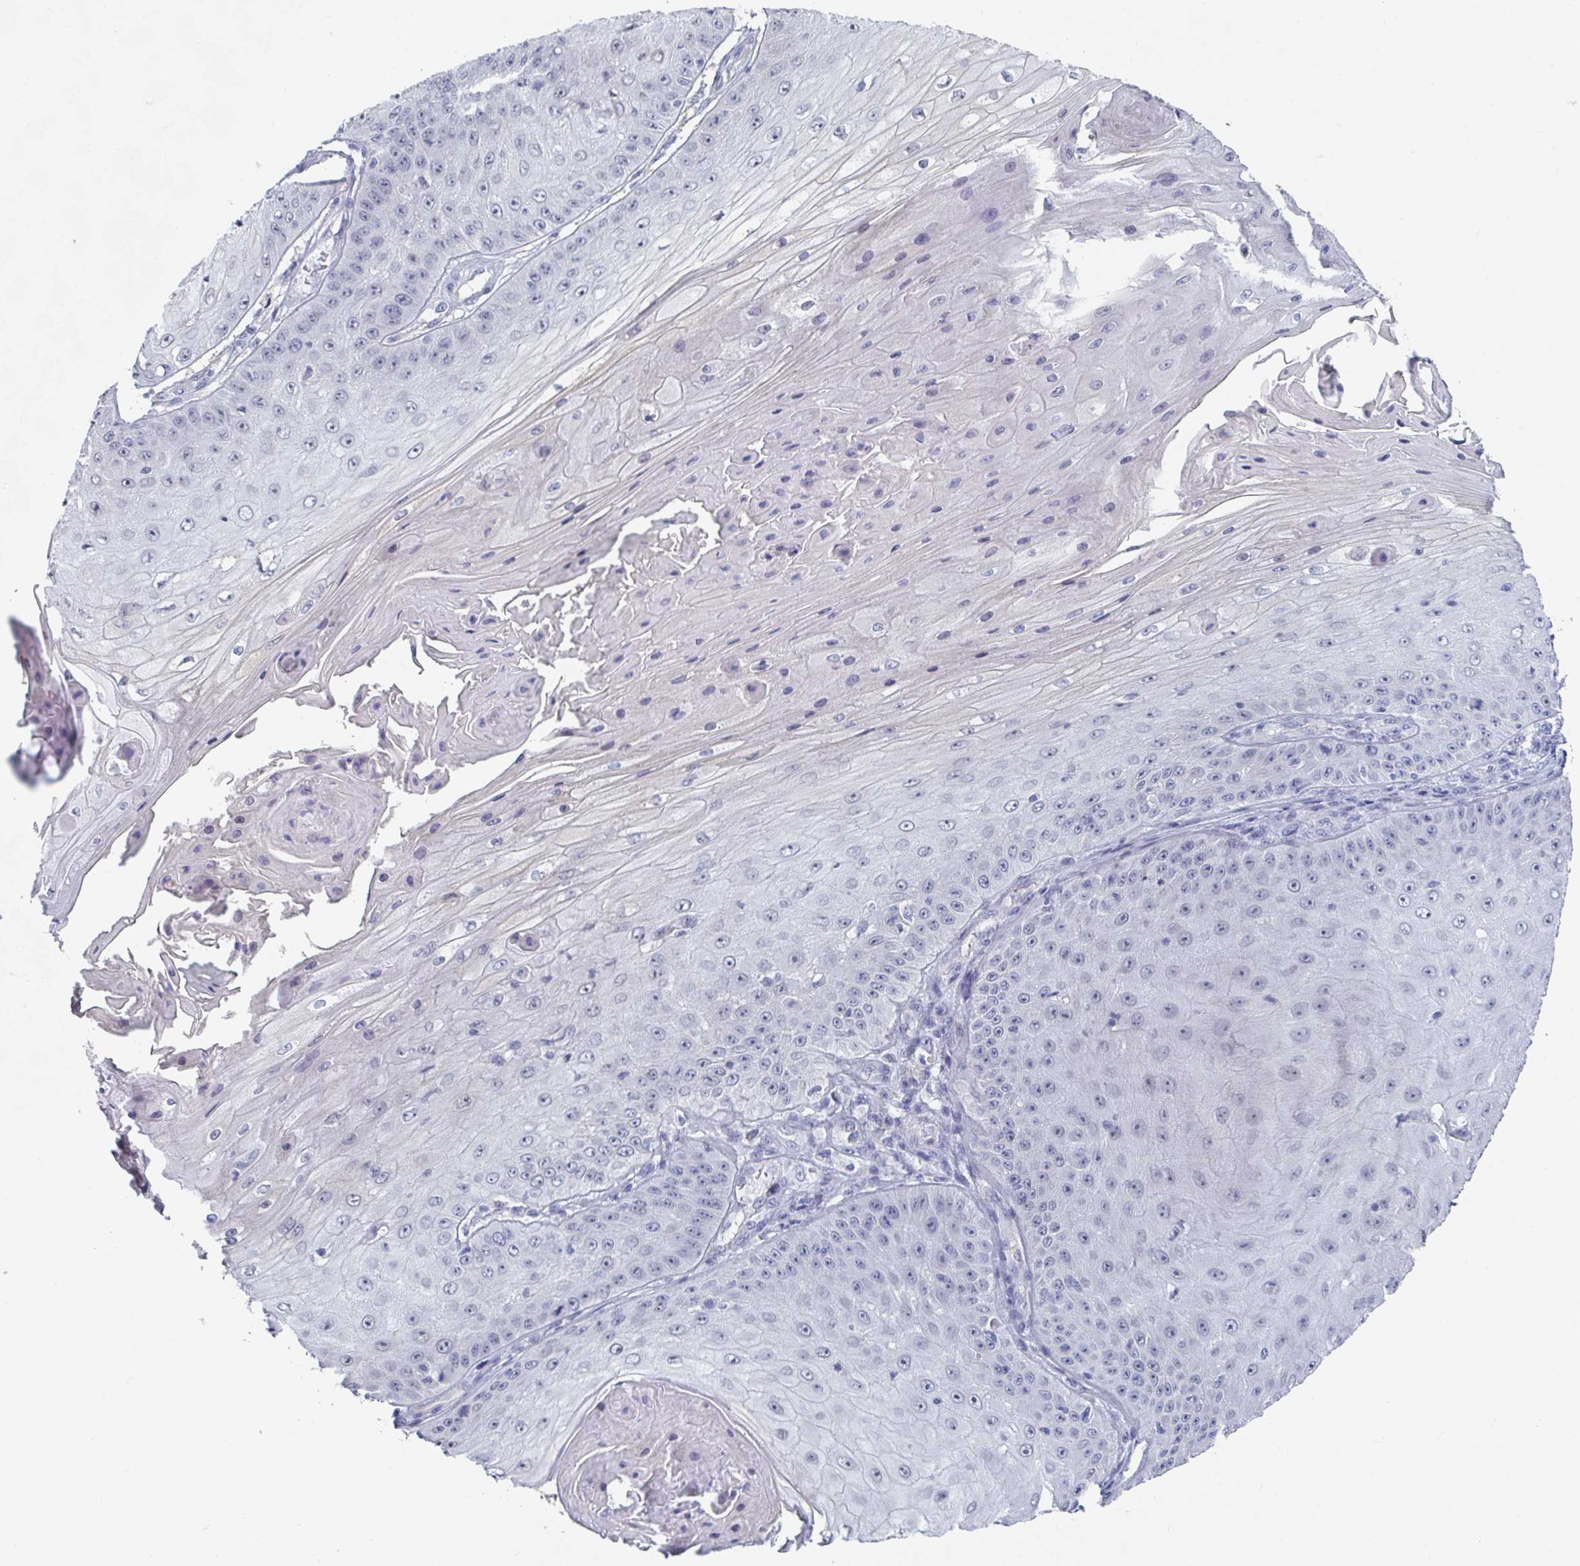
{"staining": {"intensity": "negative", "quantity": "none", "location": "none"}, "tissue": "skin cancer", "cell_type": "Tumor cells", "image_type": "cancer", "snomed": [{"axis": "morphology", "description": "Squamous cell carcinoma, NOS"}, {"axis": "topography", "description": "Skin"}], "caption": "Protein analysis of squamous cell carcinoma (skin) shows no significant positivity in tumor cells. (Brightfield microscopy of DAB IHC at high magnification).", "gene": "FOXA1", "patient": {"sex": "male", "age": 70}}